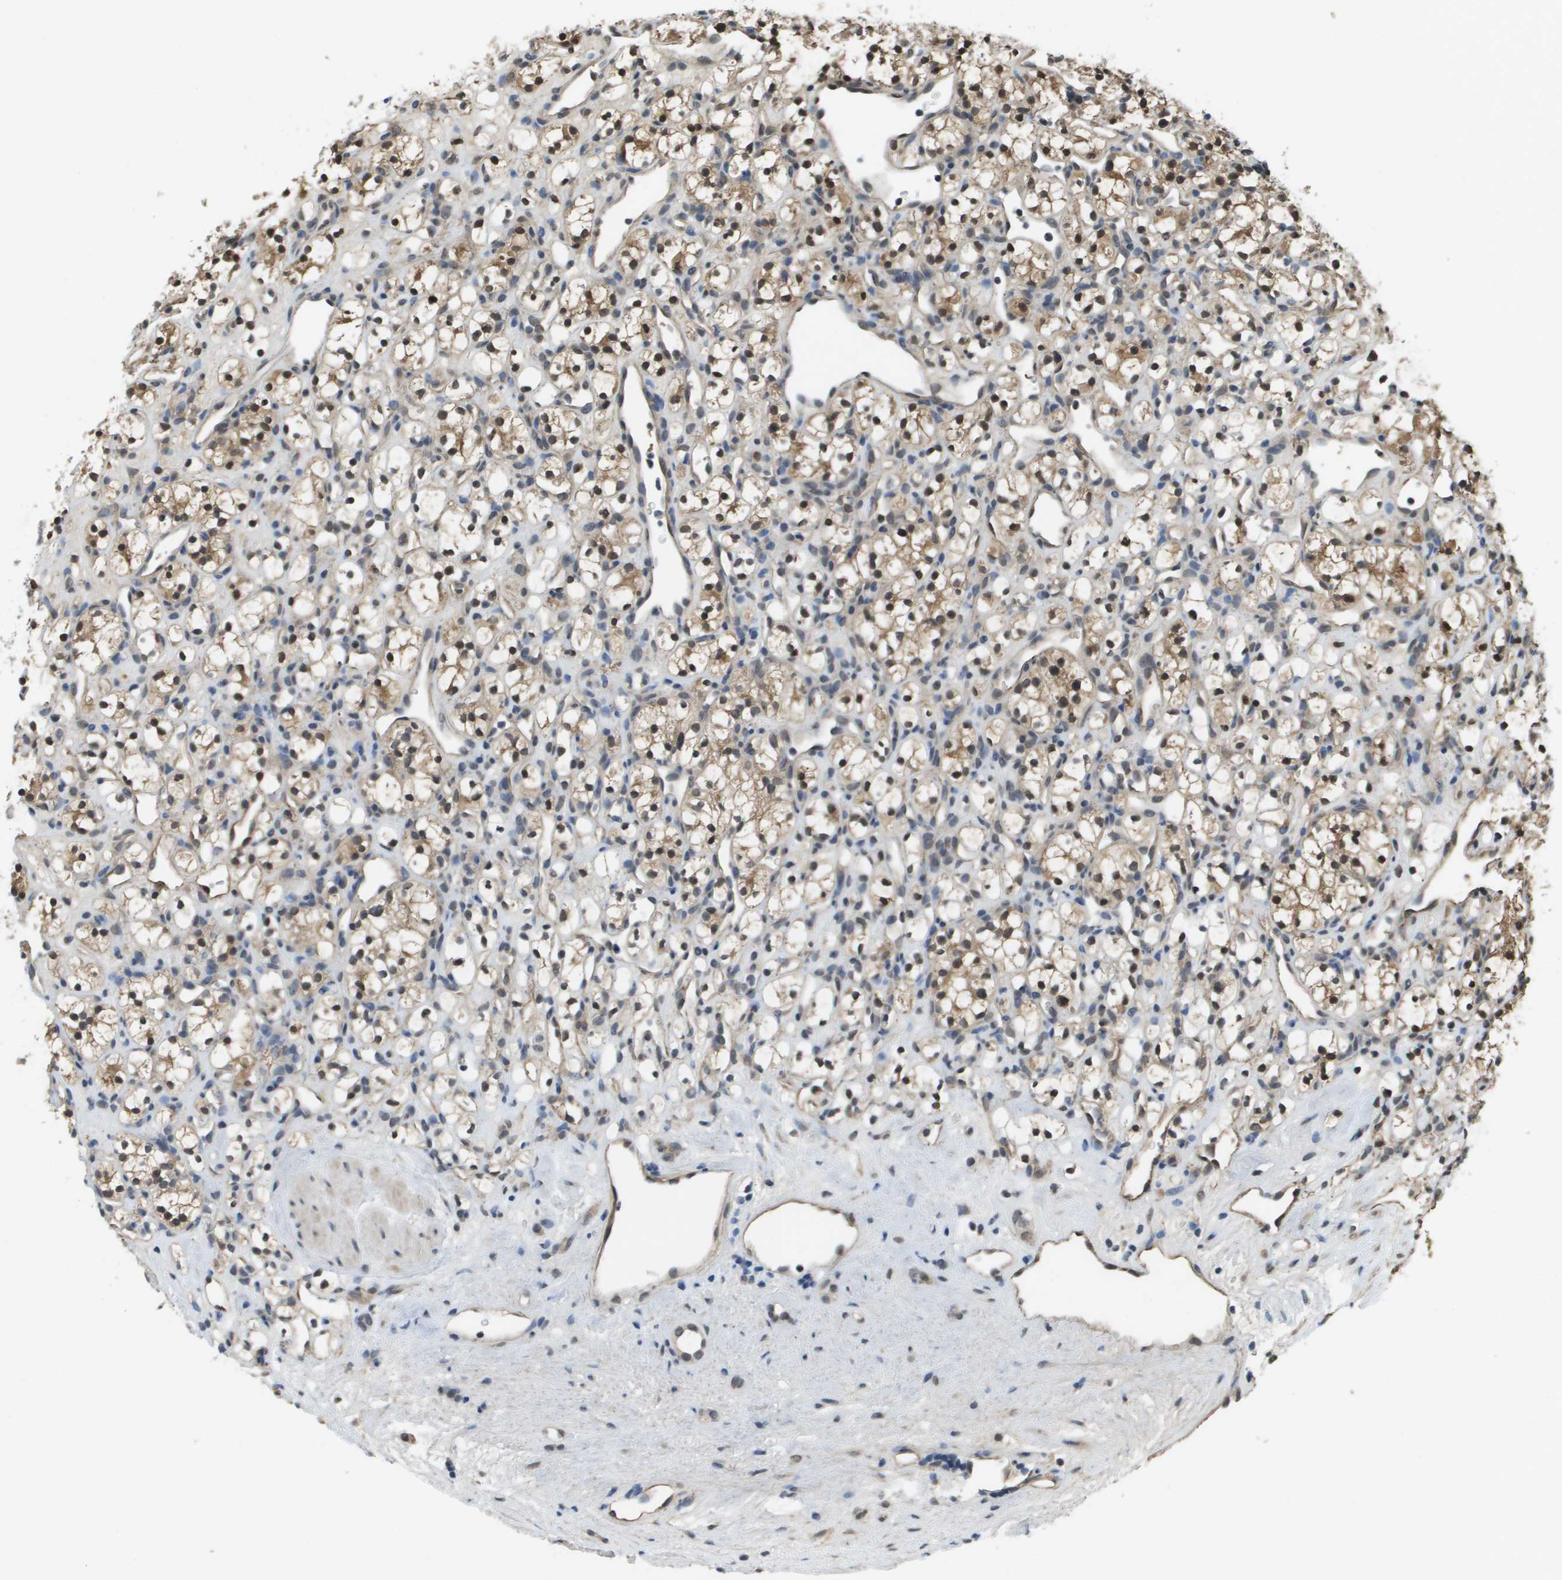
{"staining": {"intensity": "moderate", "quantity": "25%-75%", "location": "cytoplasmic/membranous,nuclear"}, "tissue": "renal cancer", "cell_type": "Tumor cells", "image_type": "cancer", "snomed": [{"axis": "morphology", "description": "Adenocarcinoma, NOS"}, {"axis": "topography", "description": "Kidney"}], "caption": "DAB immunohistochemical staining of renal cancer (adenocarcinoma) shows moderate cytoplasmic/membranous and nuclear protein positivity in about 25%-75% of tumor cells.", "gene": "NDRG2", "patient": {"sex": "female", "age": 60}}